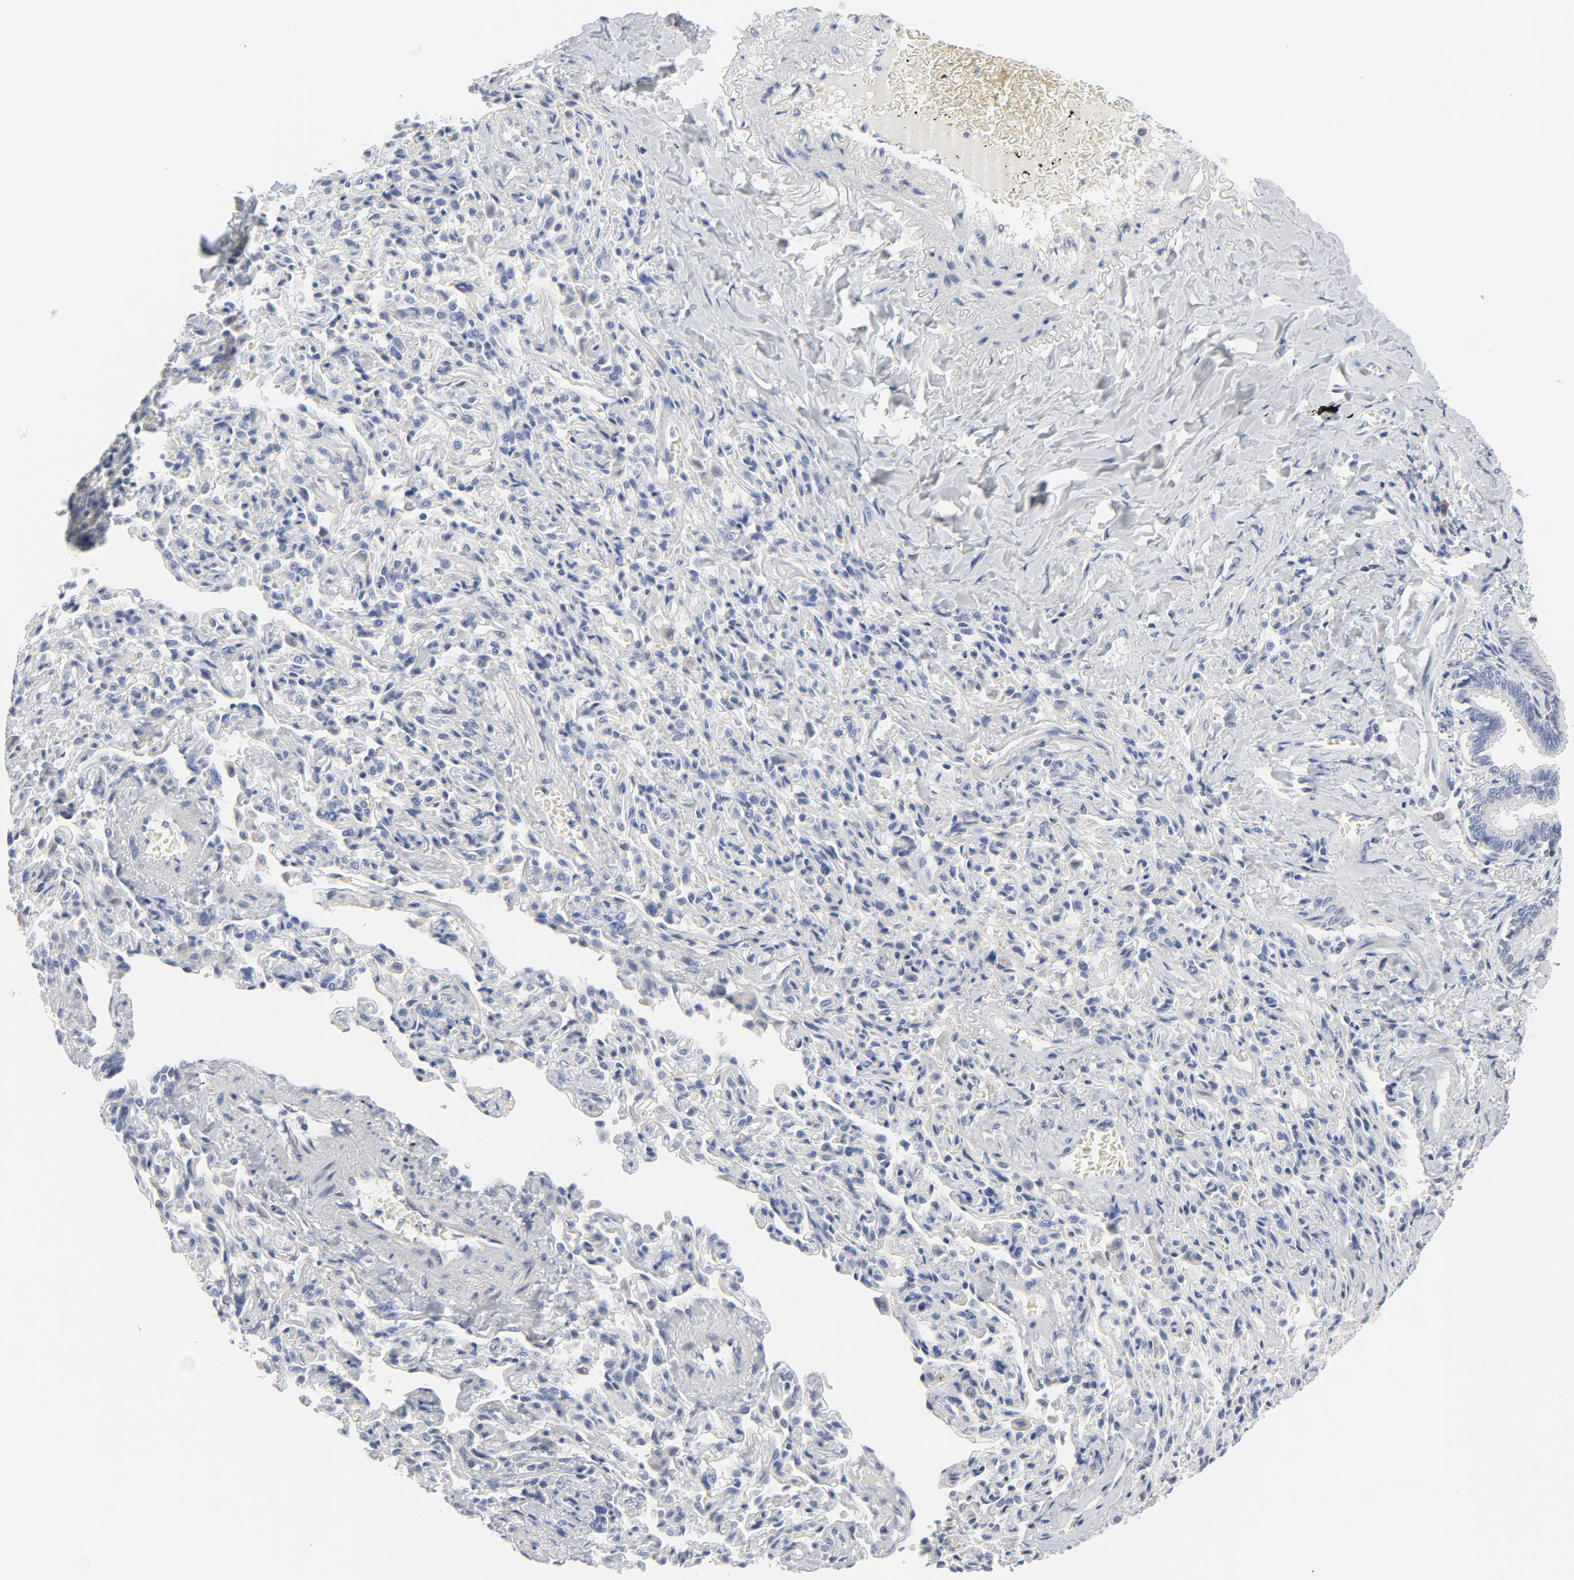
{"staining": {"intensity": "negative", "quantity": "none", "location": "none"}, "tissue": "bronchus", "cell_type": "Respiratory epithelial cells", "image_type": "normal", "snomed": [{"axis": "morphology", "description": "Normal tissue, NOS"}, {"axis": "topography", "description": "Lung"}], "caption": "DAB (3,3'-diaminobenzidine) immunohistochemical staining of normal human bronchus shows no significant expression in respiratory epithelial cells.", "gene": "KCNK13", "patient": {"sex": "male", "age": 64}}